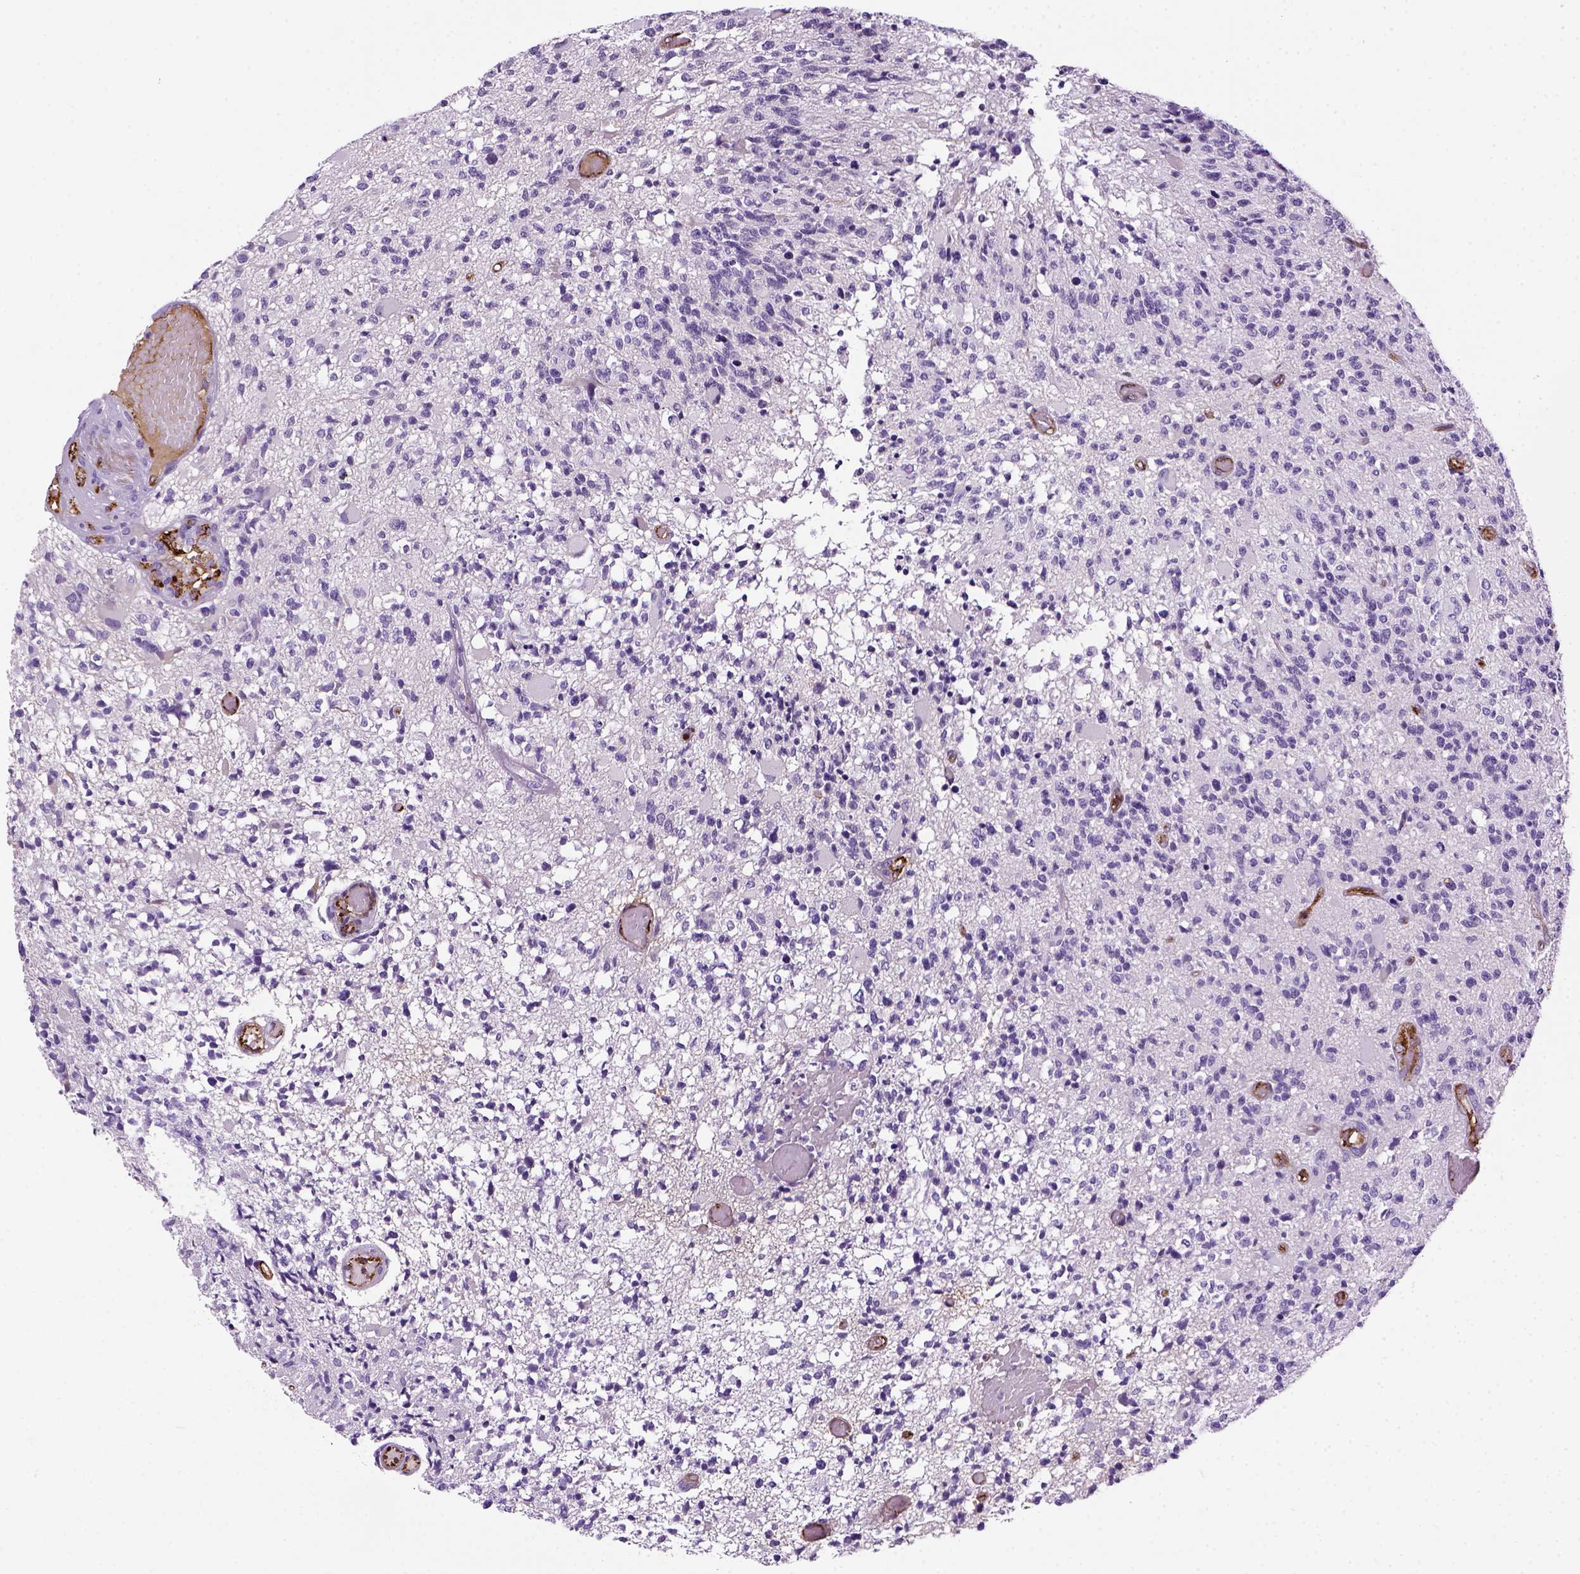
{"staining": {"intensity": "negative", "quantity": "none", "location": "none"}, "tissue": "glioma", "cell_type": "Tumor cells", "image_type": "cancer", "snomed": [{"axis": "morphology", "description": "Glioma, malignant, High grade"}, {"axis": "topography", "description": "Brain"}], "caption": "Tumor cells show no significant positivity in glioma.", "gene": "VWF", "patient": {"sex": "female", "age": 63}}